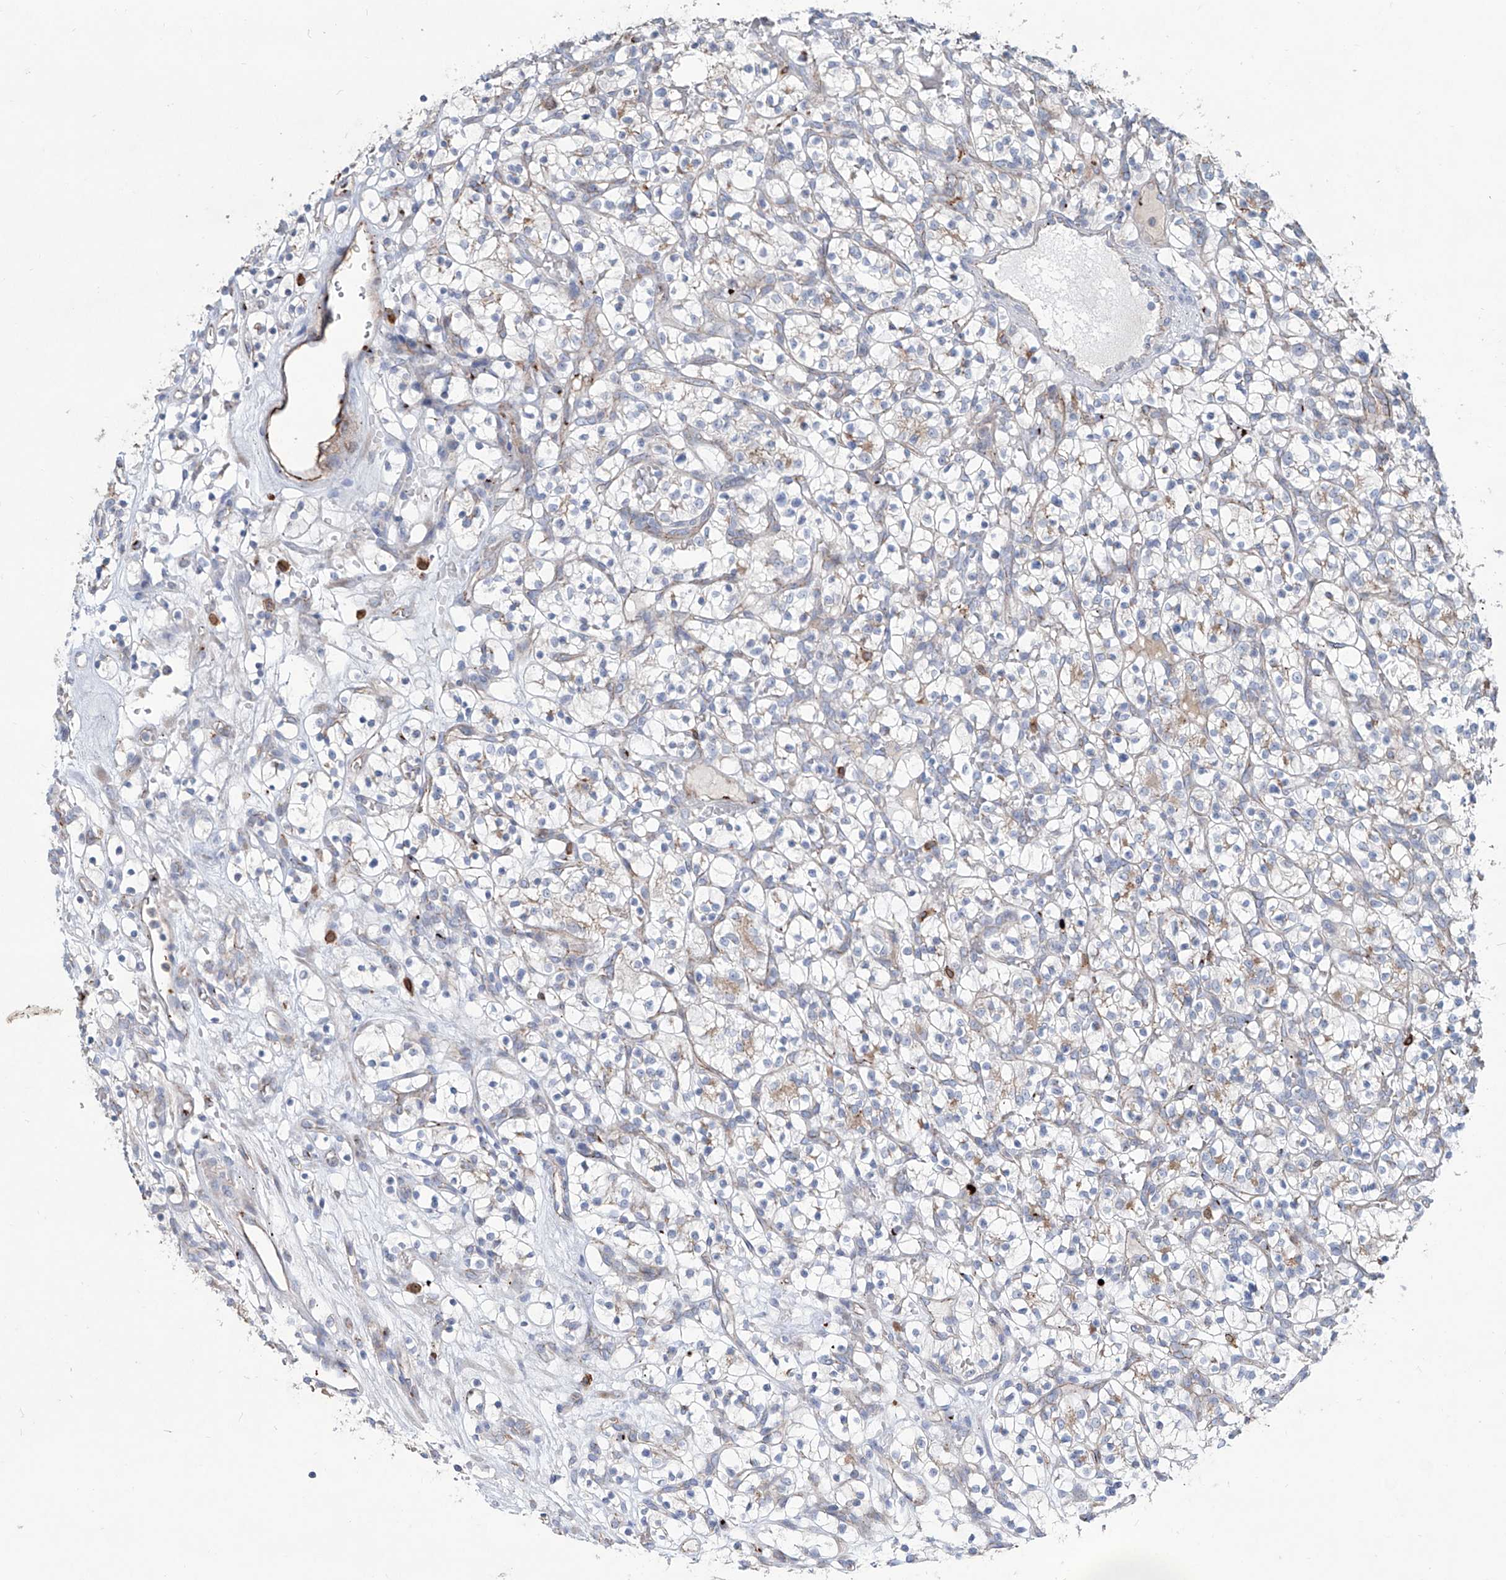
{"staining": {"intensity": "negative", "quantity": "none", "location": "none"}, "tissue": "renal cancer", "cell_type": "Tumor cells", "image_type": "cancer", "snomed": [{"axis": "morphology", "description": "Adenocarcinoma, NOS"}, {"axis": "topography", "description": "Kidney"}], "caption": "High magnification brightfield microscopy of renal cancer stained with DAB (3,3'-diaminobenzidine) (brown) and counterstained with hematoxylin (blue): tumor cells show no significant staining.", "gene": "CDH5", "patient": {"sex": "female", "age": 57}}